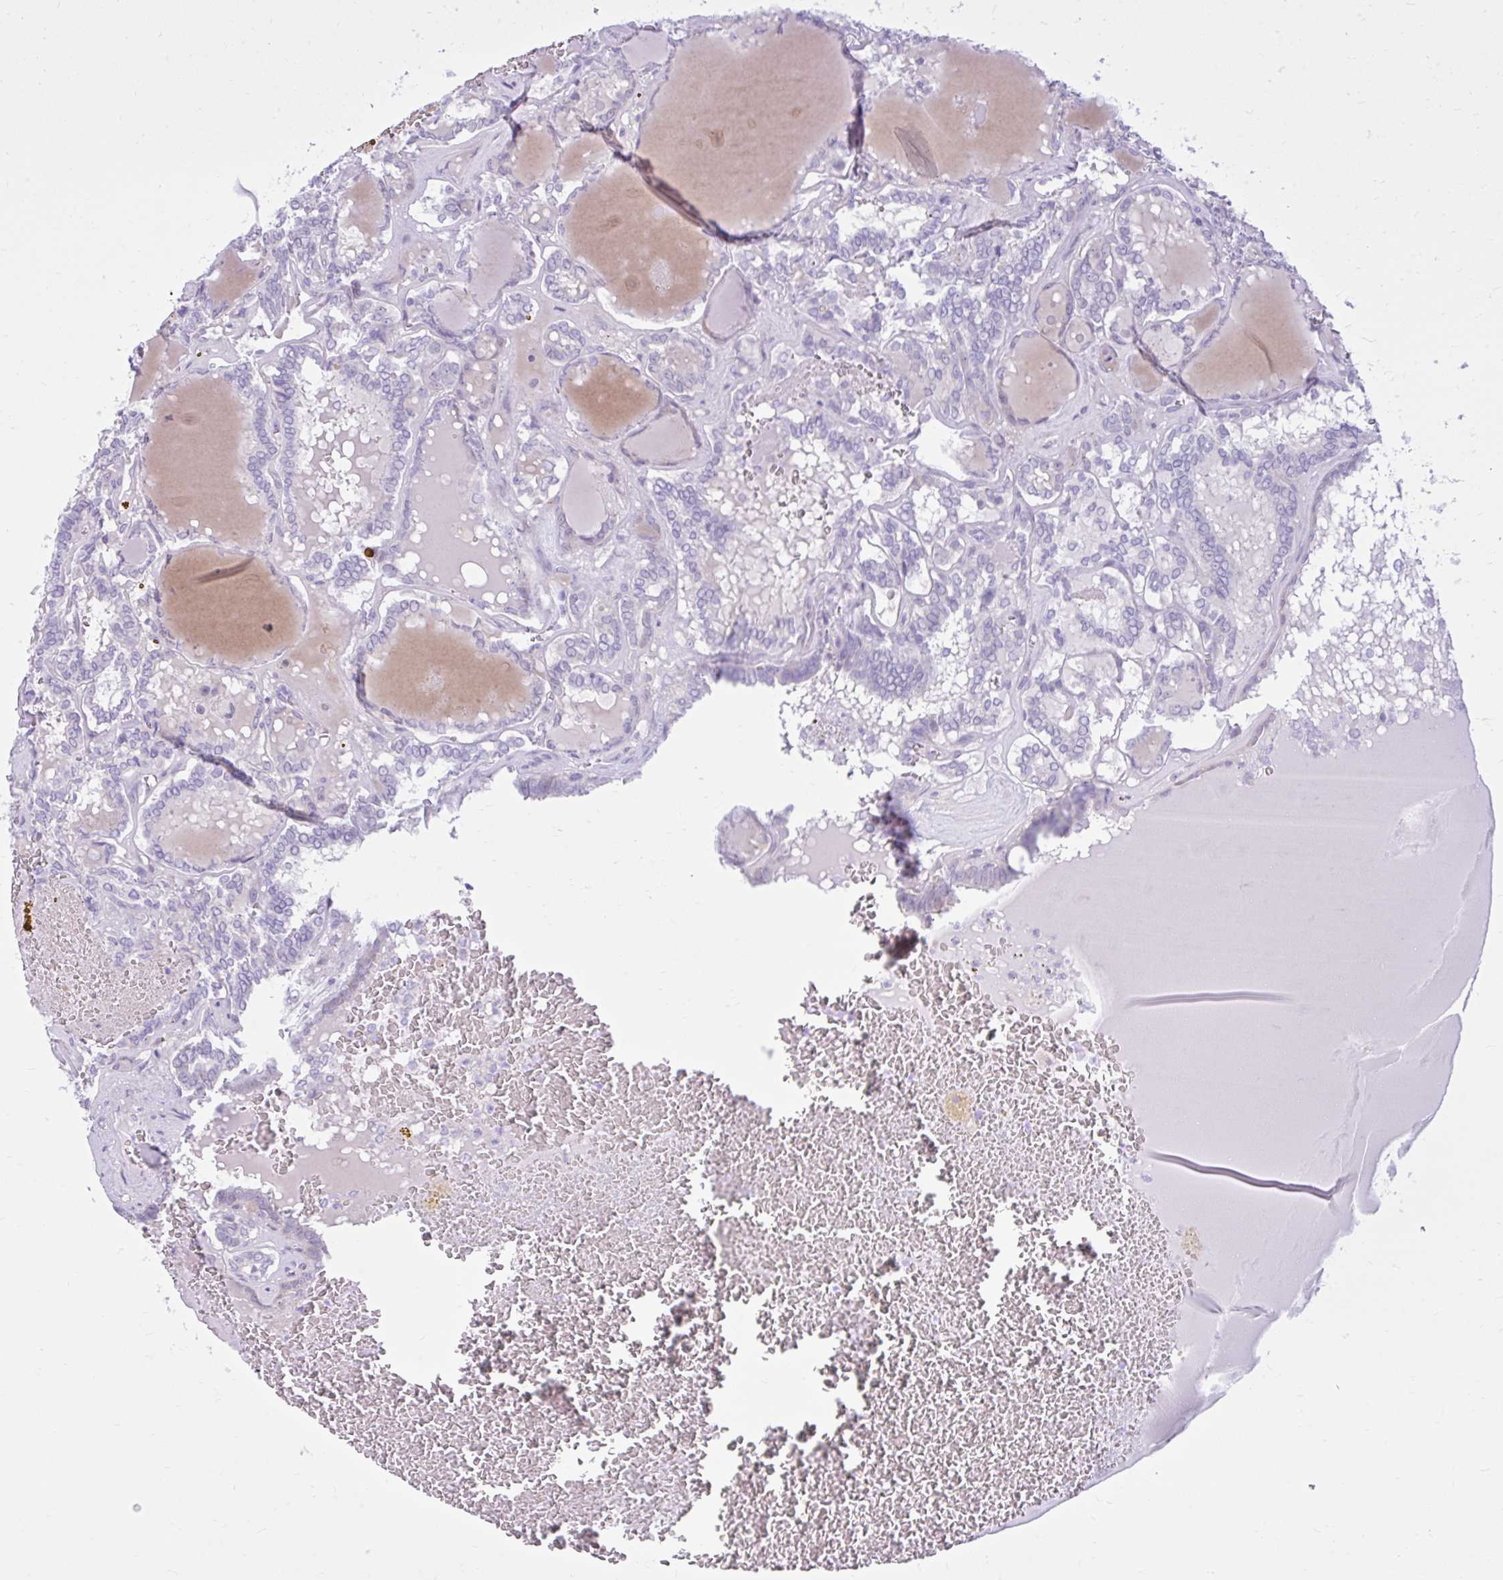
{"staining": {"intensity": "negative", "quantity": "none", "location": "none"}, "tissue": "thyroid cancer", "cell_type": "Tumor cells", "image_type": "cancer", "snomed": [{"axis": "morphology", "description": "Papillary adenocarcinoma, NOS"}, {"axis": "topography", "description": "Thyroid gland"}], "caption": "Histopathology image shows no protein positivity in tumor cells of thyroid papillary adenocarcinoma tissue.", "gene": "FAM153A", "patient": {"sex": "female", "age": 72}}